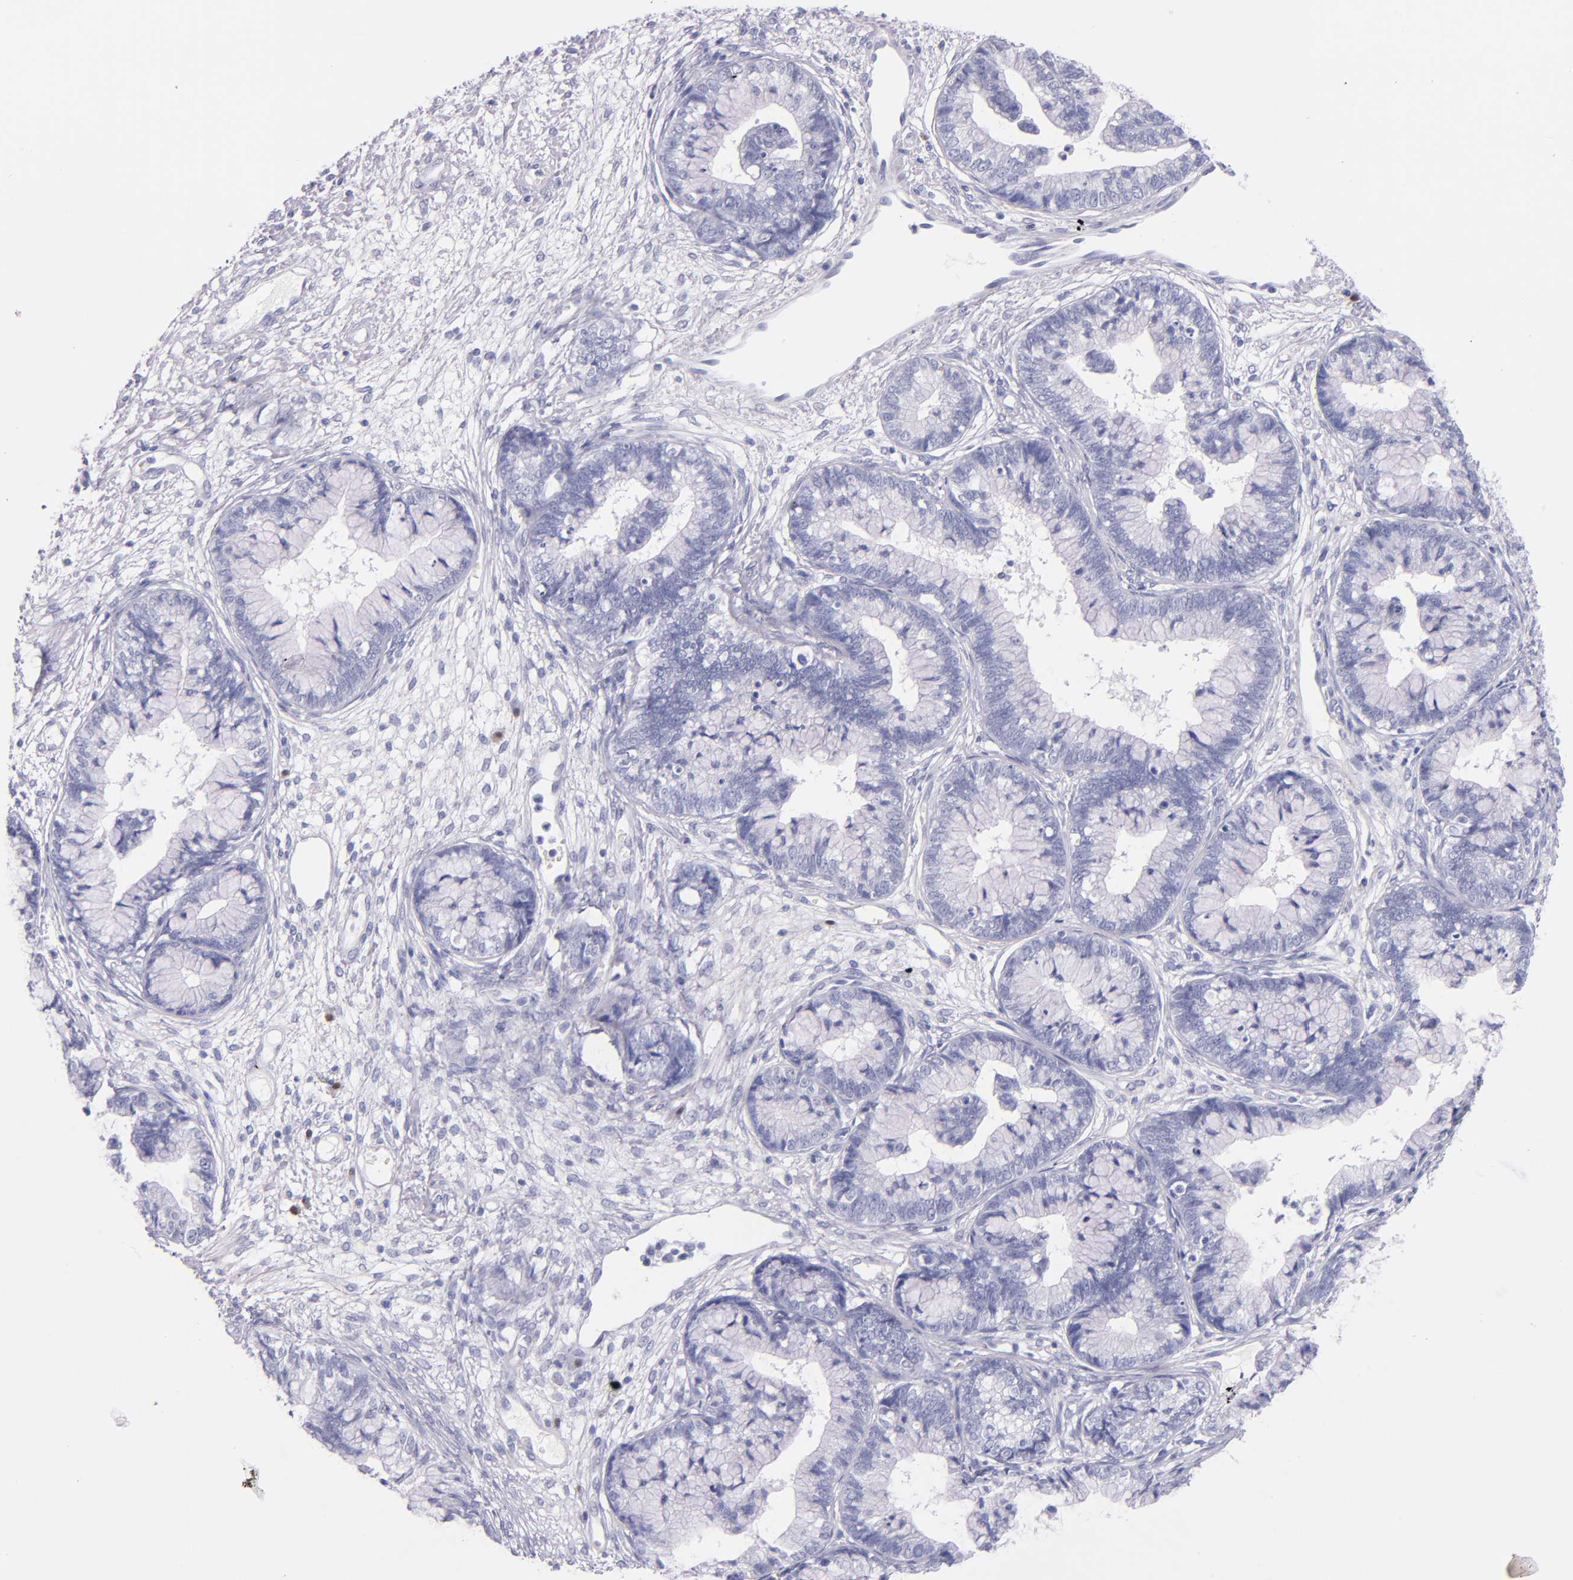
{"staining": {"intensity": "negative", "quantity": "none", "location": "none"}, "tissue": "cervical cancer", "cell_type": "Tumor cells", "image_type": "cancer", "snomed": [{"axis": "morphology", "description": "Adenocarcinoma, NOS"}, {"axis": "topography", "description": "Cervix"}], "caption": "Photomicrograph shows no protein positivity in tumor cells of cervical cancer (adenocarcinoma) tissue.", "gene": "IRF4", "patient": {"sex": "female", "age": 44}}